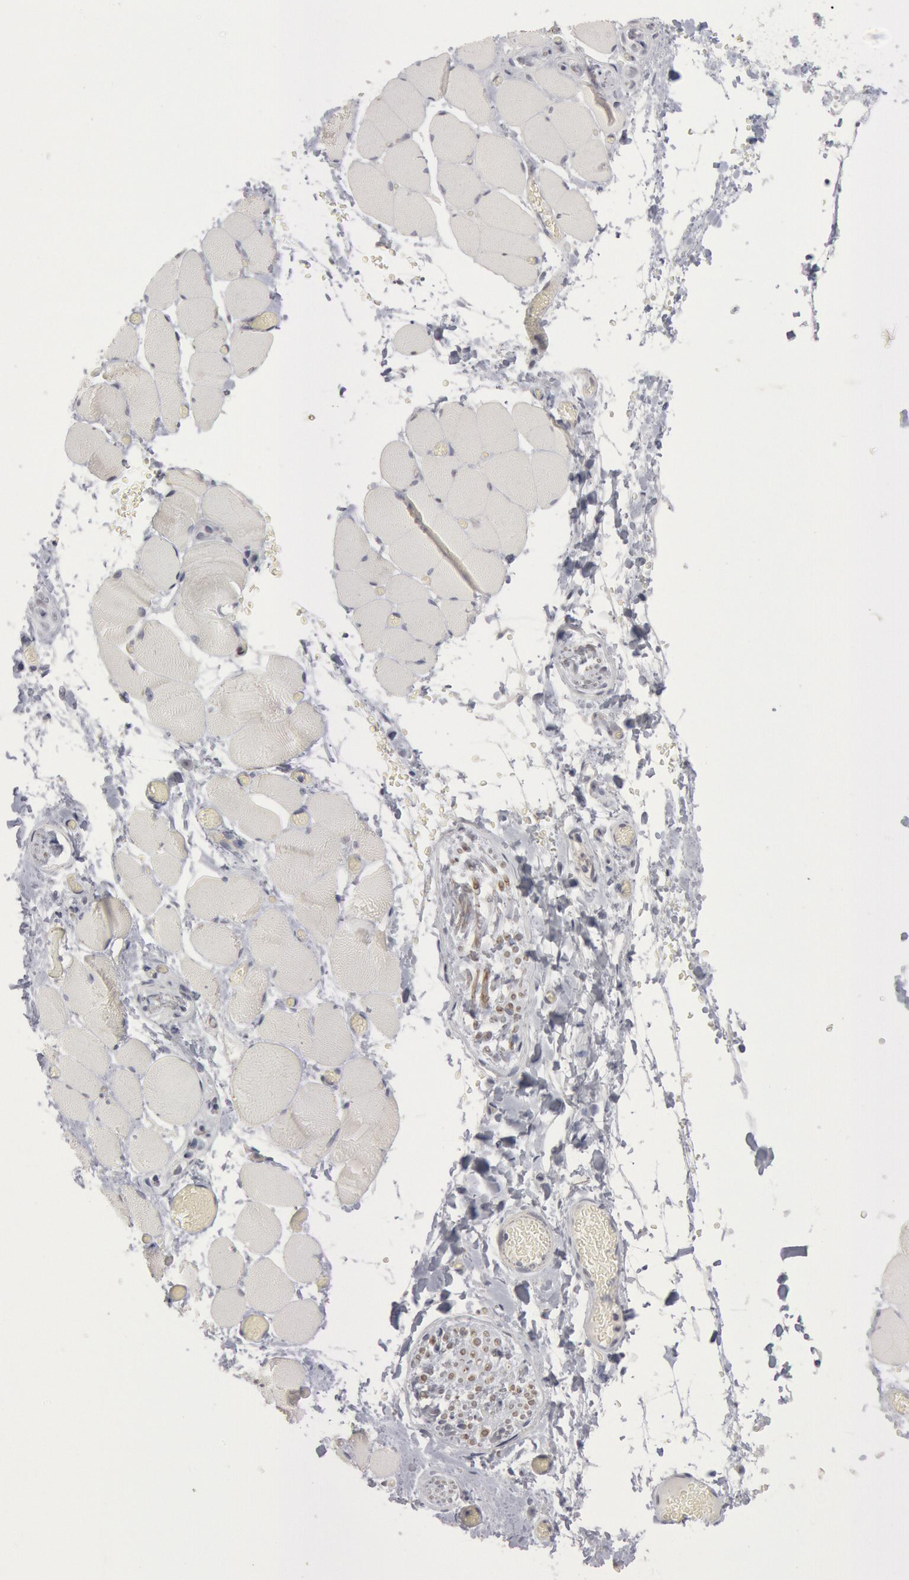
{"staining": {"intensity": "negative", "quantity": "none", "location": "none"}, "tissue": "skeletal muscle", "cell_type": "Myocytes", "image_type": "normal", "snomed": [{"axis": "morphology", "description": "Normal tissue, NOS"}, {"axis": "topography", "description": "Skeletal muscle"}, {"axis": "topography", "description": "Soft tissue"}], "caption": "The IHC histopathology image has no significant positivity in myocytes of skeletal muscle.", "gene": "WDHD1", "patient": {"sex": "female", "age": 58}}